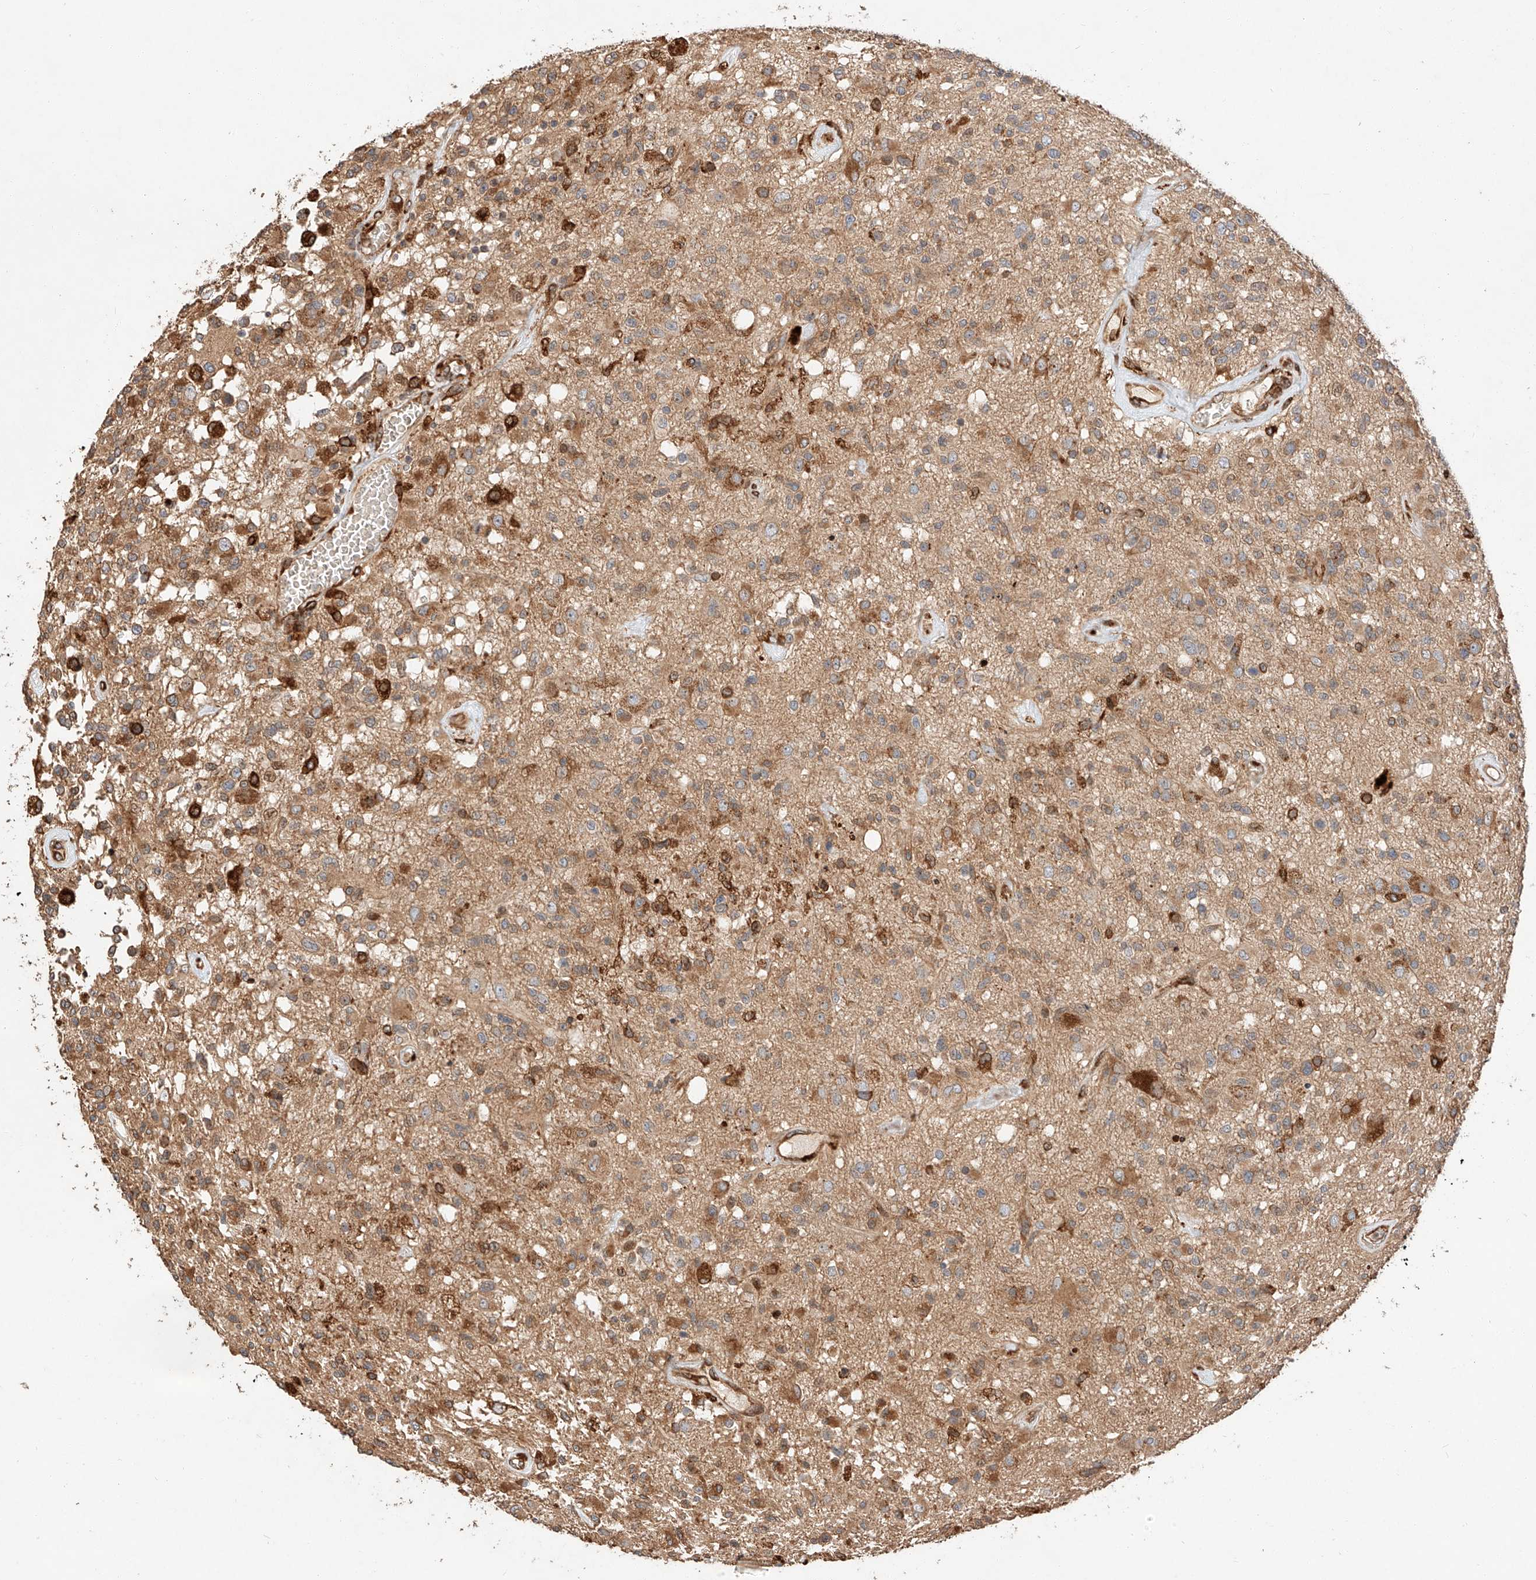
{"staining": {"intensity": "weak", "quantity": ">75%", "location": "cytoplasmic/membranous"}, "tissue": "glioma", "cell_type": "Tumor cells", "image_type": "cancer", "snomed": [{"axis": "morphology", "description": "Glioma, malignant, High grade"}, {"axis": "morphology", "description": "Glioblastoma, NOS"}, {"axis": "topography", "description": "Brain"}], "caption": "The micrograph exhibits immunohistochemical staining of high-grade glioma (malignant). There is weak cytoplasmic/membranous positivity is identified in approximately >75% of tumor cells.", "gene": "ZNF84", "patient": {"sex": "male", "age": 60}}